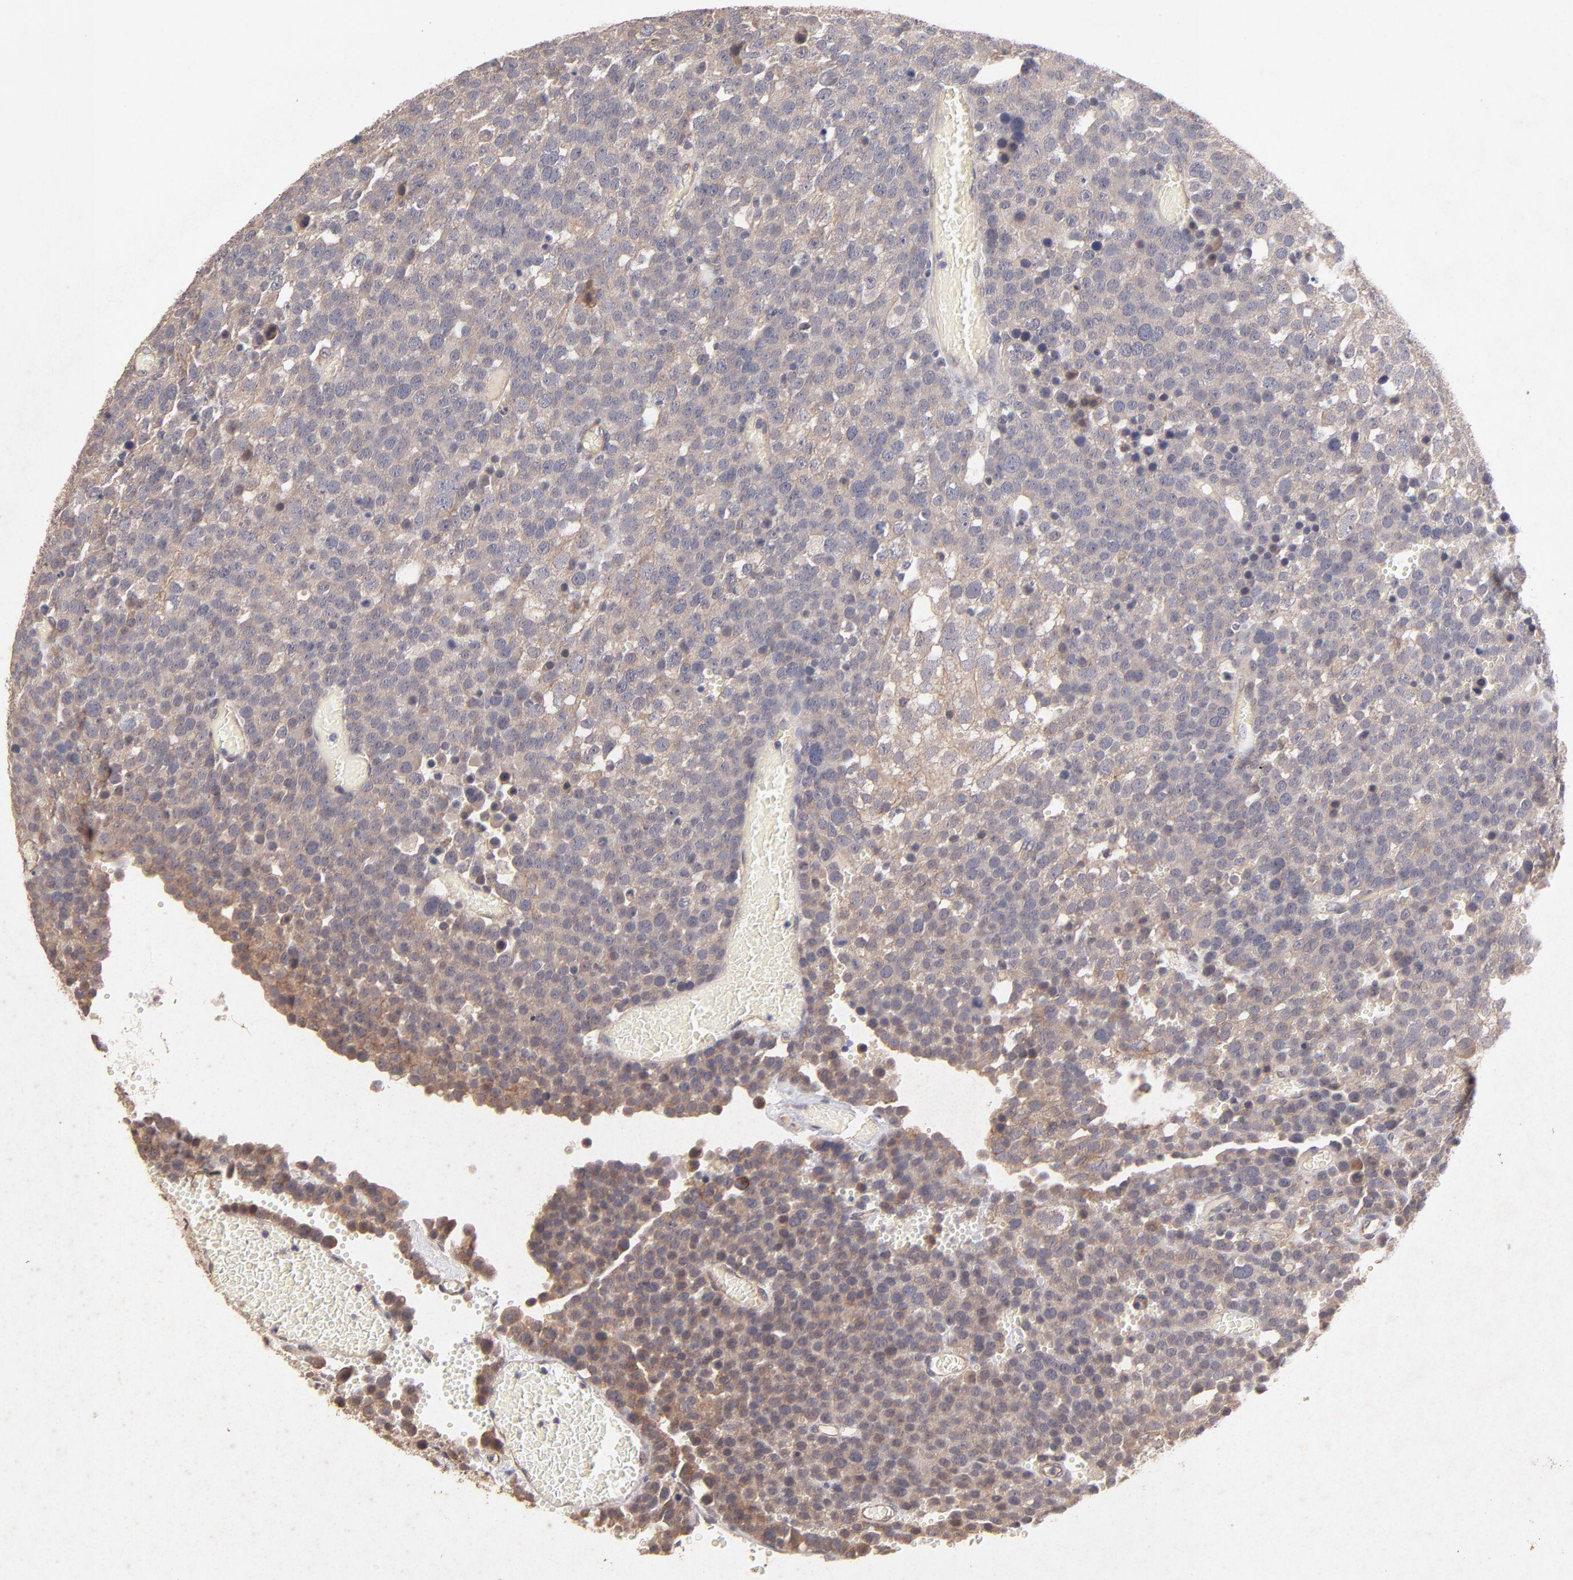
{"staining": {"intensity": "moderate", "quantity": ">75%", "location": "cytoplasmic/membranous"}, "tissue": "testis cancer", "cell_type": "Tumor cells", "image_type": "cancer", "snomed": [{"axis": "morphology", "description": "Seminoma, NOS"}, {"axis": "topography", "description": "Testis"}], "caption": "Immunohistochemical staining of human testis cancer demonstrates medium levels of moderate cytoplasmic/membranous protein staining in about >75% of tumor cells.", "gene": "STAP2", "patient": {"sex": "male", "age": 71}}